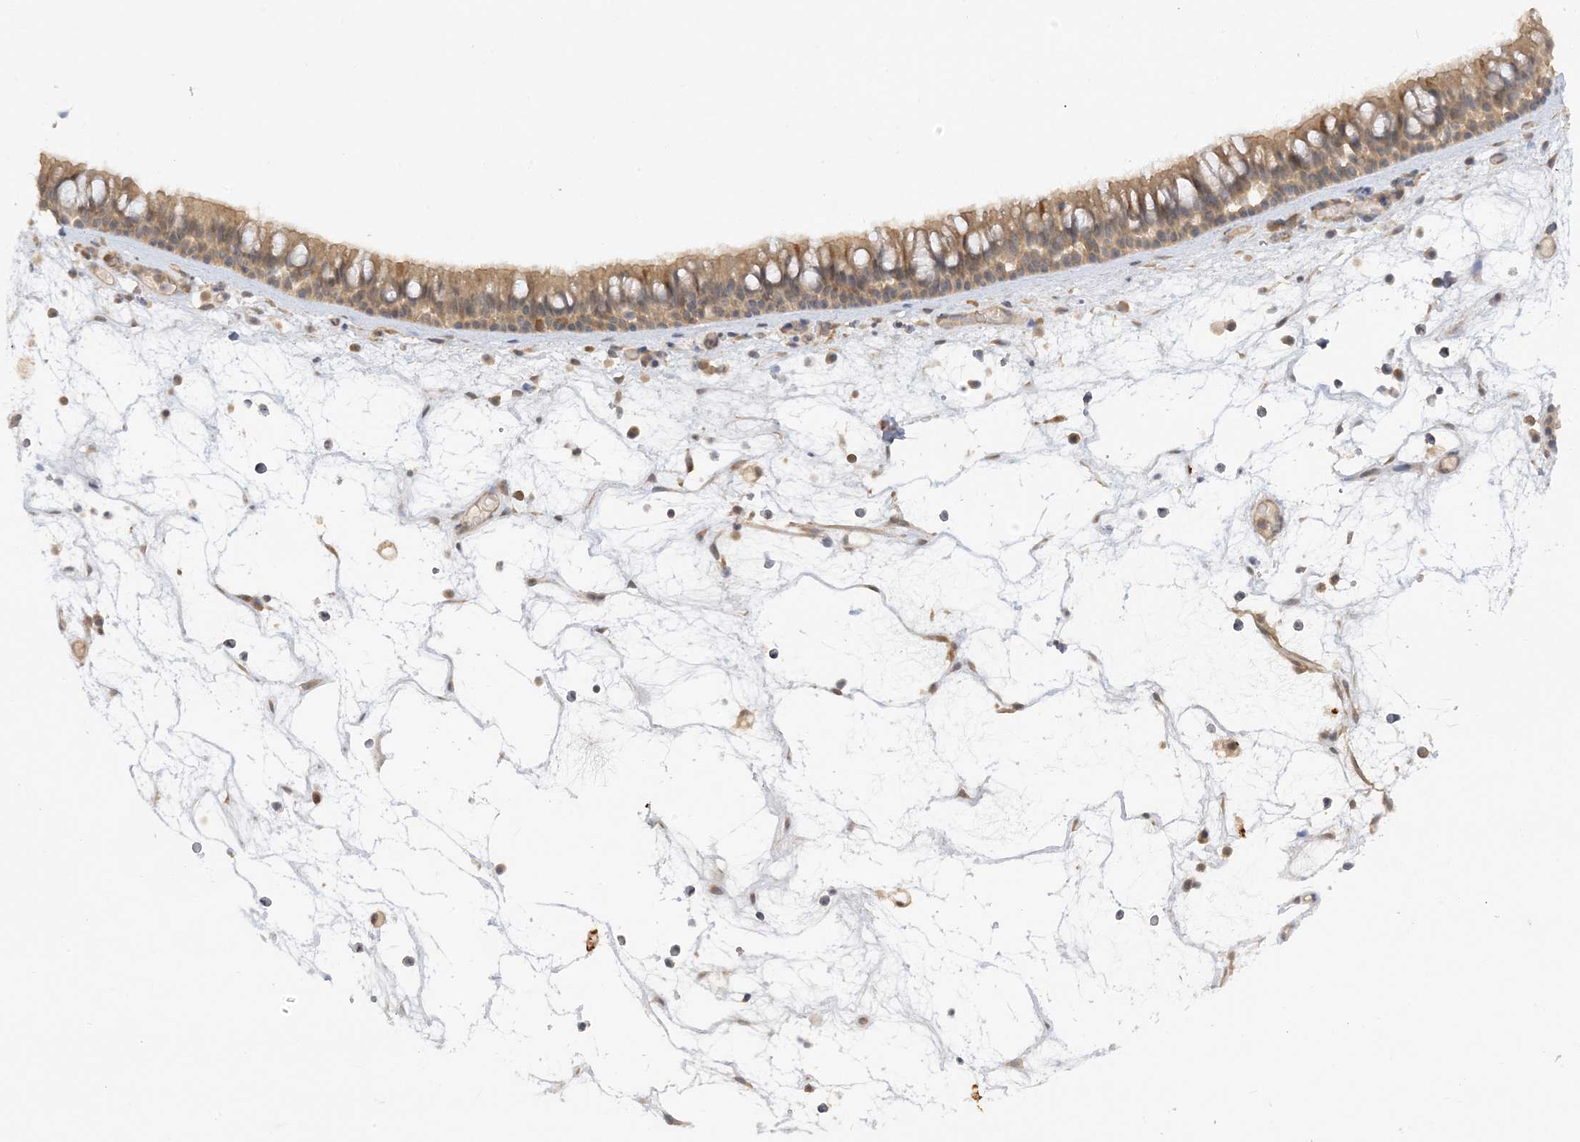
{"staining": {"intensity": "moderate", "quantity": "25%-75%", "location": "cytoplasmic/membranous"}, "tissue": "nasopharynx", "cell_type": "Respiratory epithelial cells", "image_type": "normal", "snomed": [{"axis": "morphology", "description": "Normal tissue, NOS"}, {"axis": "morphology", "description": "Inflammation, NOS"}, {"axis": "morphology", "description": "Malignant melanoma, Metastatic site"}, {"axis": "topography", "description": "Nasopharynx"}], "caption": "Immunohistochemical staining of unremarkable nasopharynx demonstrates moderate cytoplasmic/membranous protein positivity in approximately 25%-75% of respiratory epithelial cells. Using DAB (brown) and hematoxylin (blue) stains, captured at high magnification using brightfield microscopy.", "gene": "WDR26", "patient": {"sex": "male", "age": 70}}